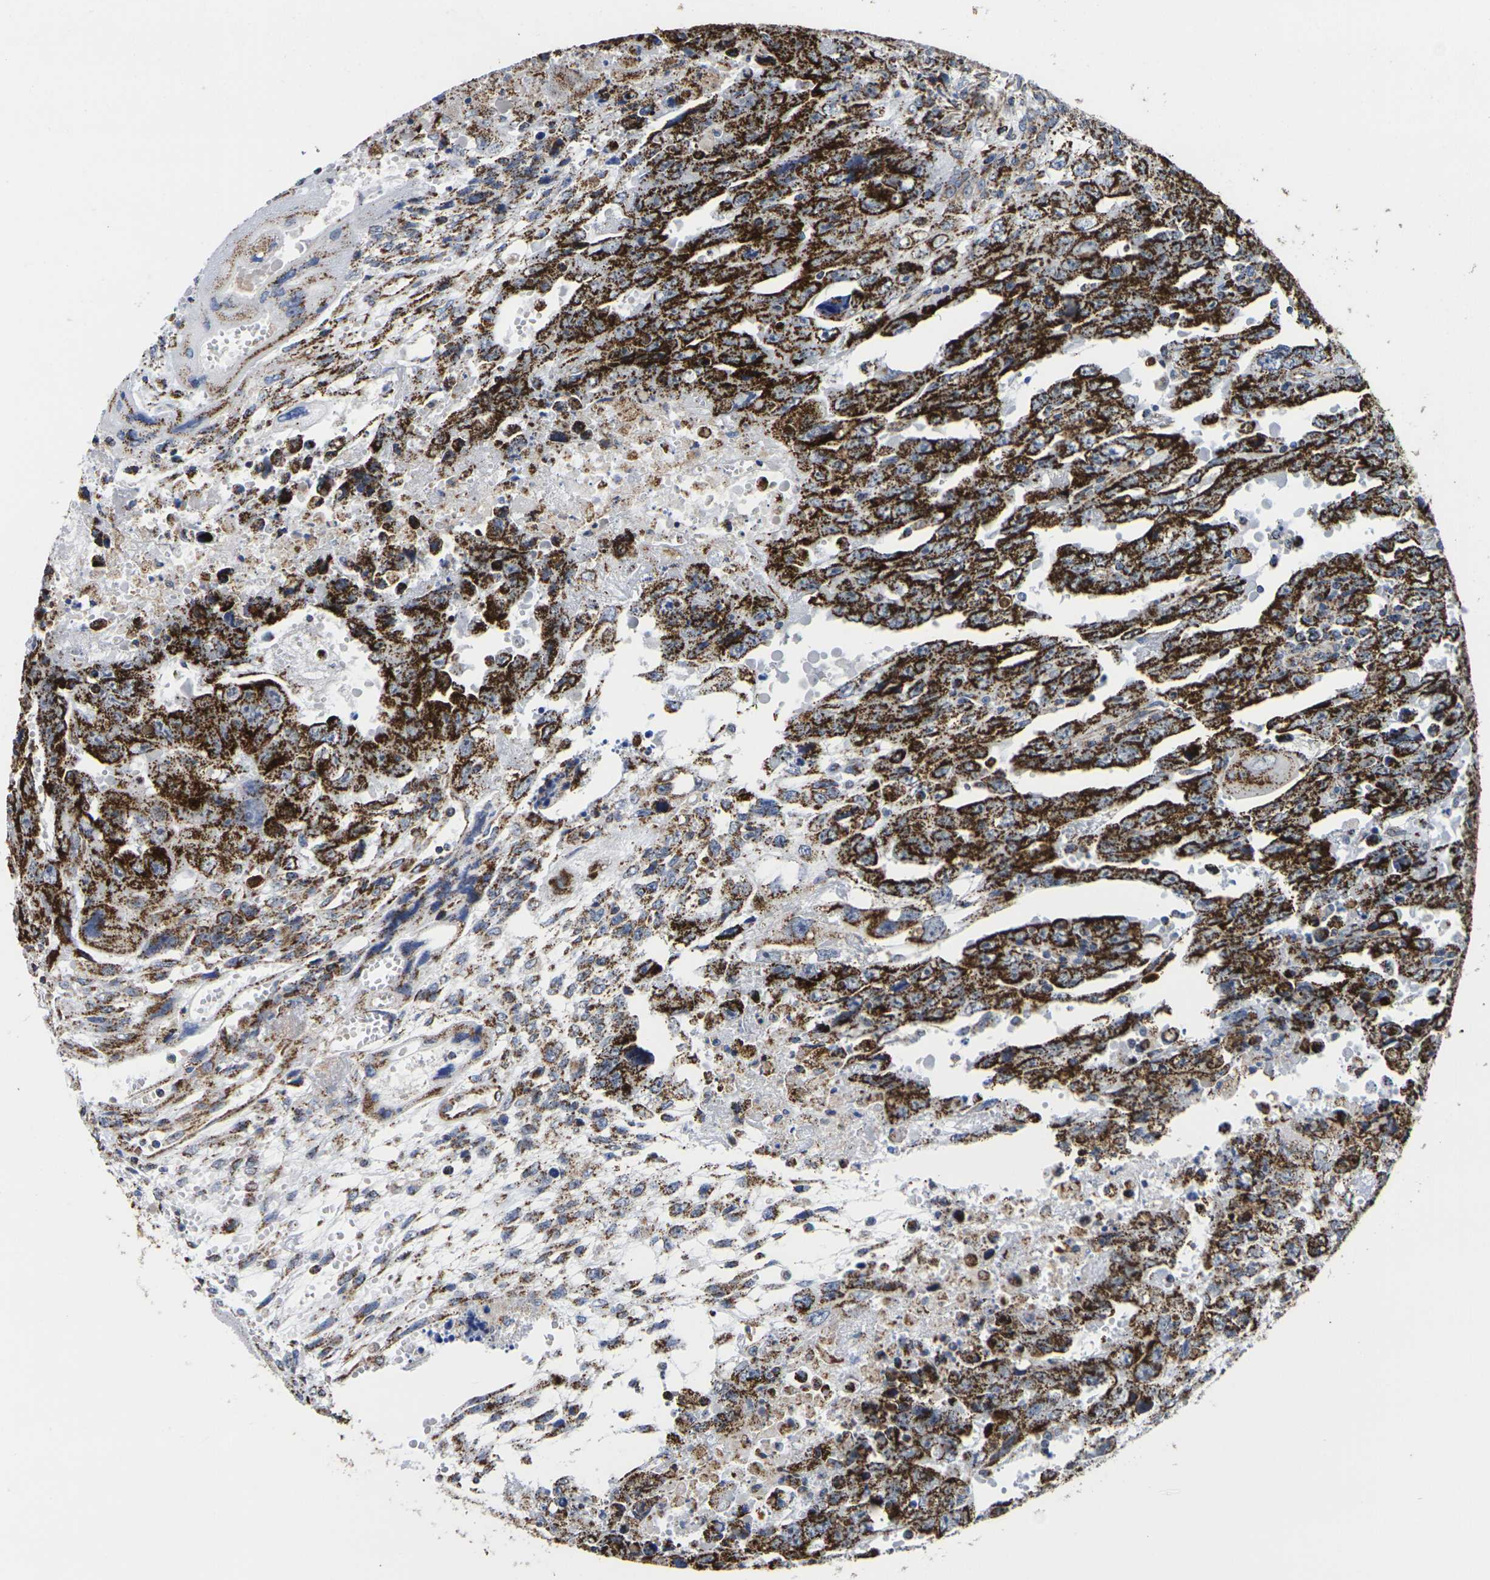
{"staining": {"intensity": "strong", "quantity": ">75%", "location": "cytoplasmic/membranous"}, "tissue": "testis cancer", "cell_type": "Tumor cells", "image_type": "cancer", "snomed": [{"axis": "morphology", "description": "Carcinoma, Embryonal, NOS"}, {"axis": "topography", "description": "Testis"}], "caption": "Tumor cells exhibit strong cytoplasmic/membranous positivity in about >75% of cells in embryonal carcinoma (testis). The staining is performed using DAB (3,3'-diaminobenzidine) brown chromogen to label protein expression. The nuclei are counter-stained blue using hematoxylin.", "gene": "P2RY11", "patient": {"sex": "male", "age": 28}}